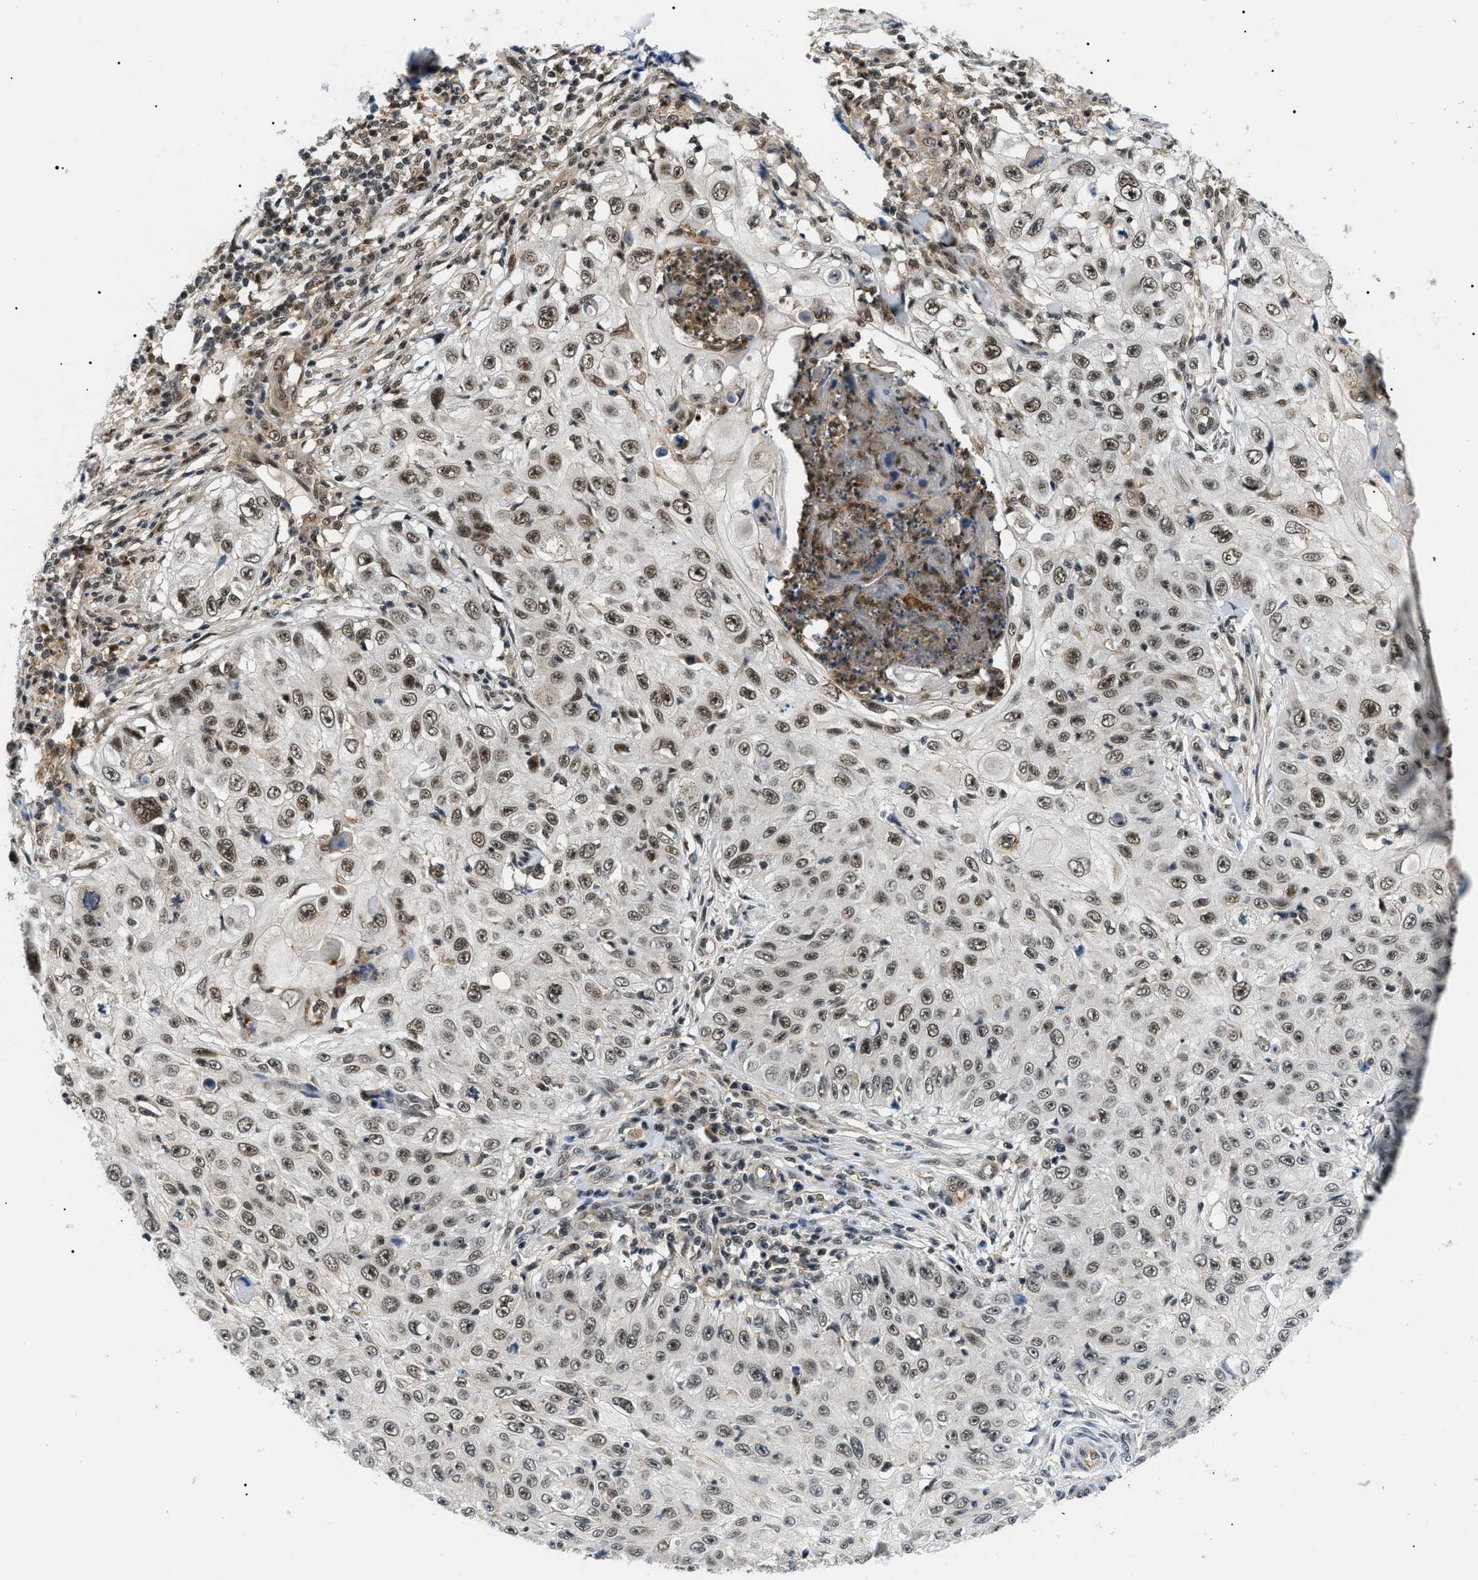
{"staining": {"intensity": "moderate", "quantity": ">75%", "location": "nuclear"}, "tissue": "skin cancer", "cell_type": "Tumor cells", "image_type": "cancer", "snomed": [{"axis": "morphology", "description": "Squamous cell carcinoma, NOS"}, {"axis": "topography", "description": "Skin"}], "caption": "Moderate nuclear staining is present in approximately >75% of tumor cells in squamous cell carcinoma (skin). Ihc stains the protein in brown and the nuclei are stained blue.", "gene": "RBM15", "patient": {"sex": "male", "age": 86}}